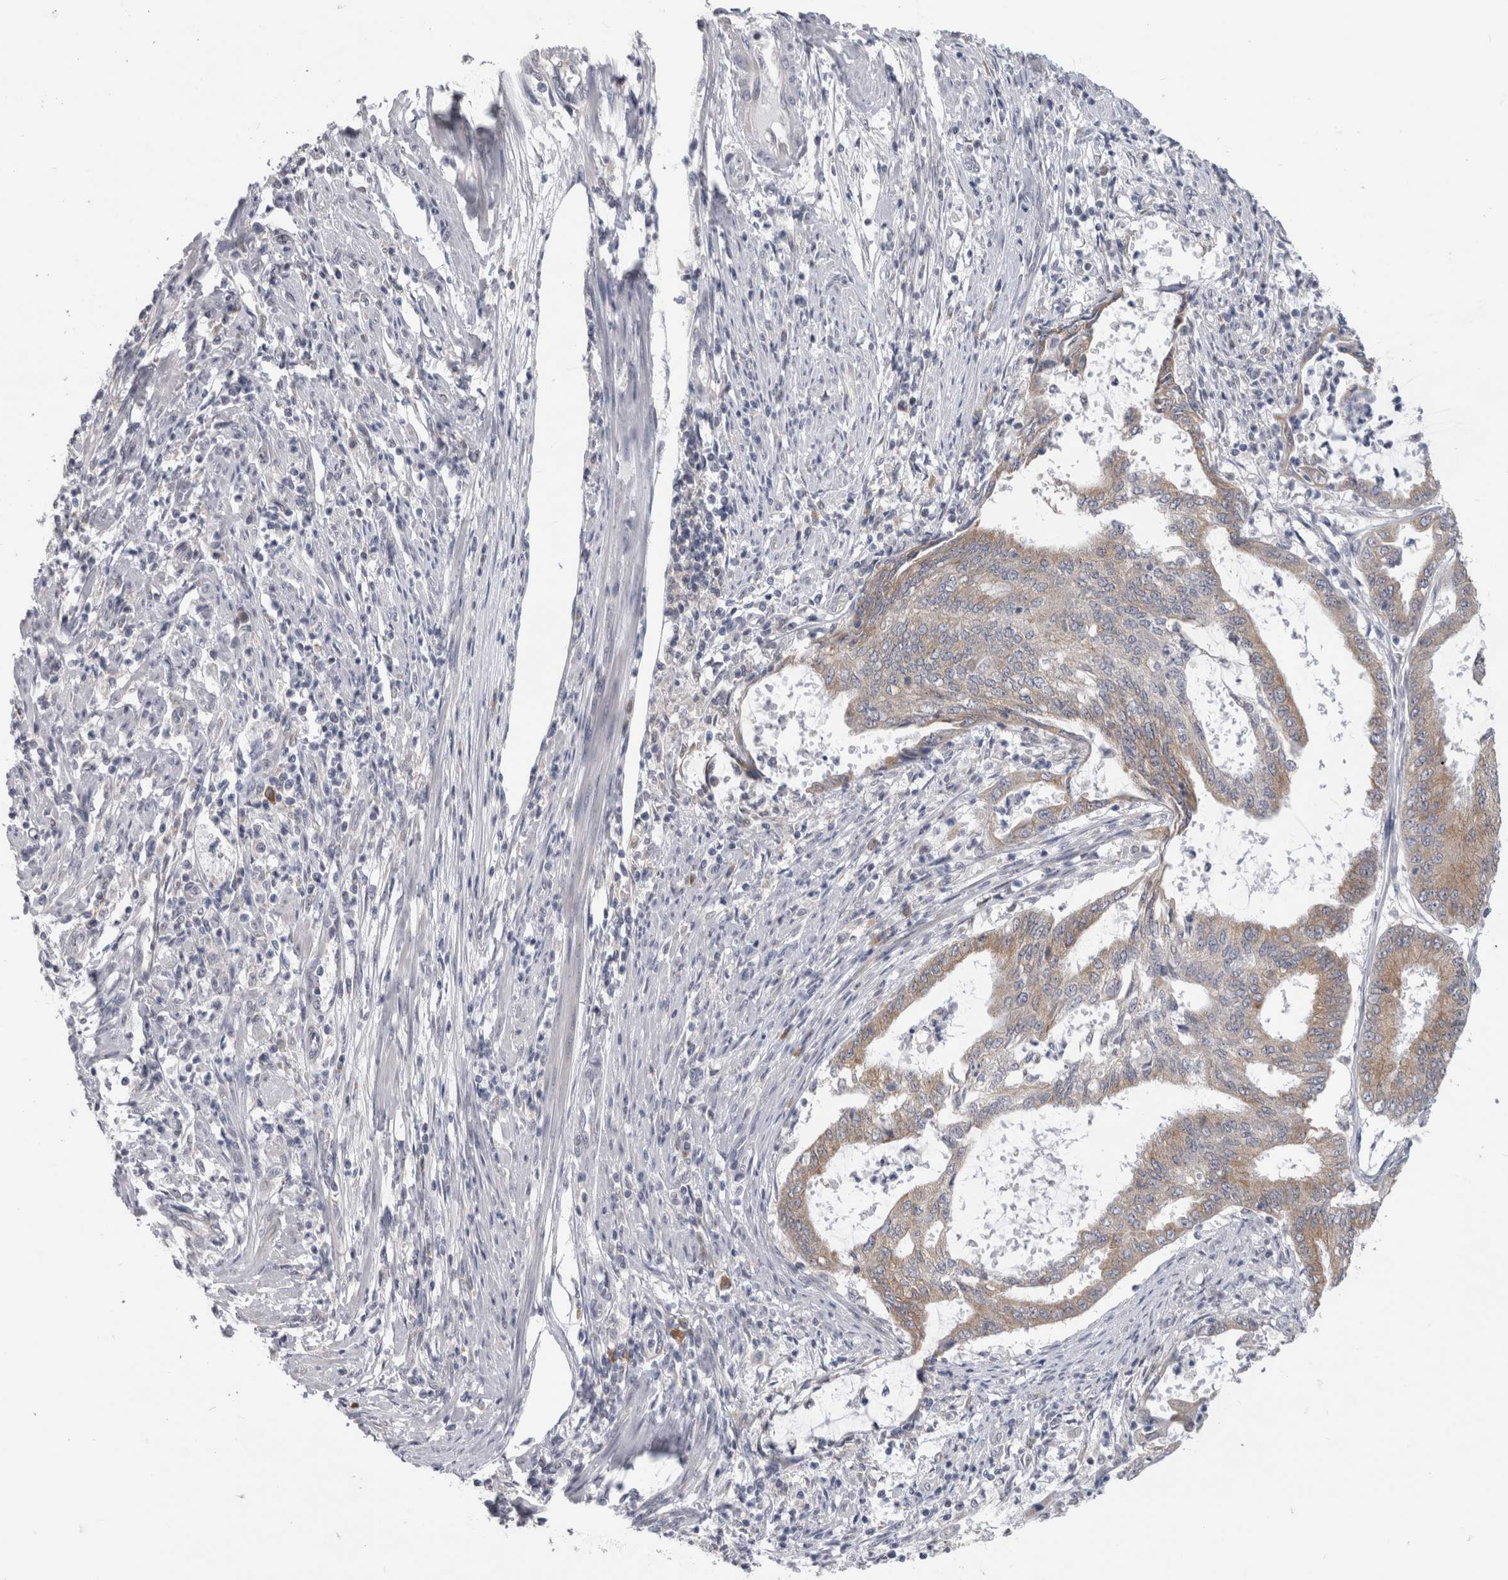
{"staining": {"intensity": "weak", "quantity": "25%-75%", "location": "cytoplasmic/membranous"}, "tissue": "endometrial cancer", "cell_type": "Tumor cells", "image_type": "cancer", "snomed": [{"axis": "morphology", "description": "Adenocarcinoma, NOS"}, {"axis": "topography", "description": "Endometrium"}], "caption": "Endometrial adenocarcinoma stained with a protein marker displays weak staining in tumor cells.", "gene": "TMEM242", "patient": {"sex": "female", "age": 51}}